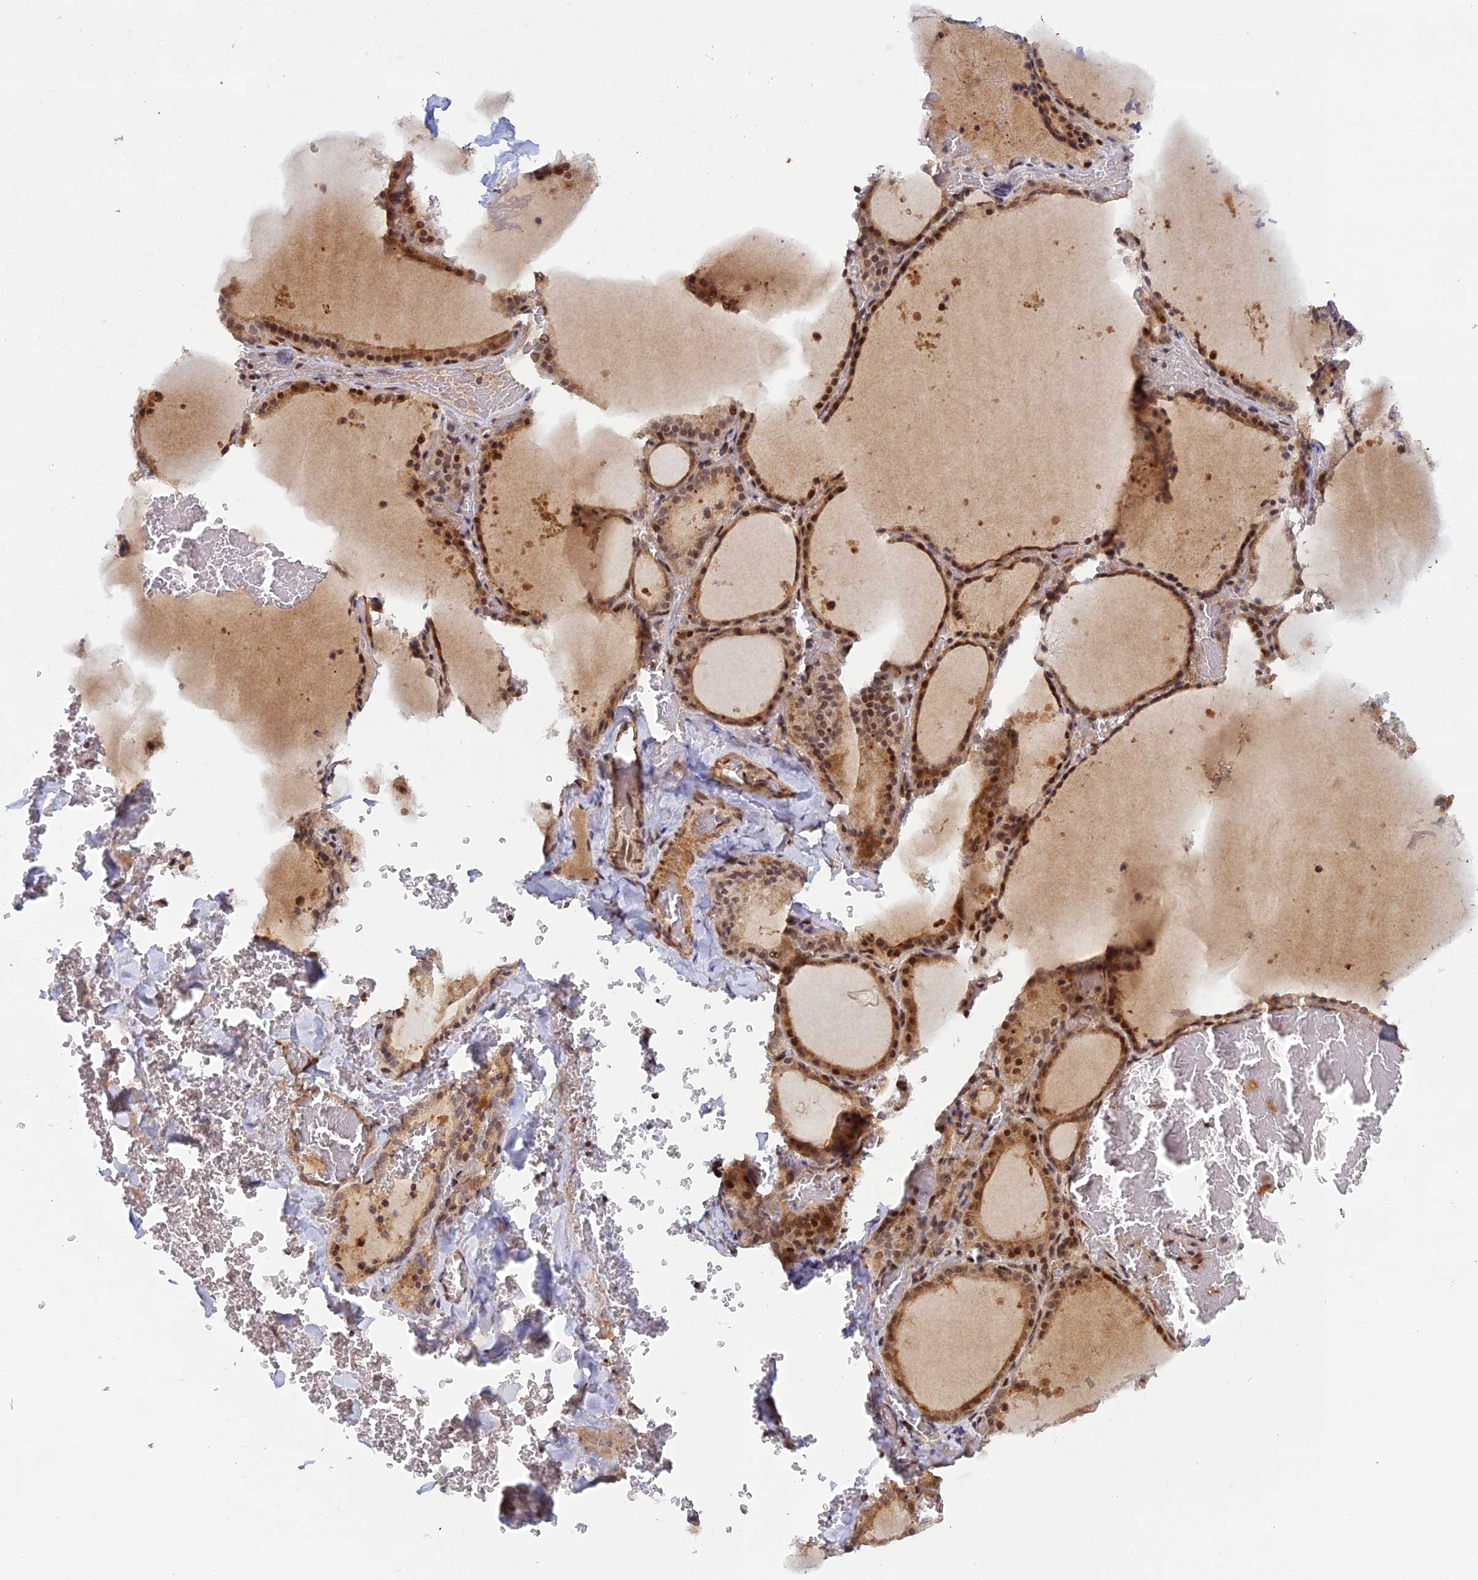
{"staining": {"intensity": "moderate", "quantity": ">75%", "location": "cytoplasmic/membranous,nuclear"}, "tissue": "thyroid gland", "cell_type": "Glandular cells", "image_type": "normal", "snomed": [{"axis": "morphology", "description": "Normal tissue, NOS"}, {"axis": "topography", "description": "Thyroid gland"}], "caption": "Approximately >75% of glandular cells in normal thyroid gland demonstrate moderate cytoplasmic/membranous,nuclear protein positivity as visualized by brown immunohistochemical staining.", "gene": "ZNF565", "patient": {"sex": "female", "age": 39}}